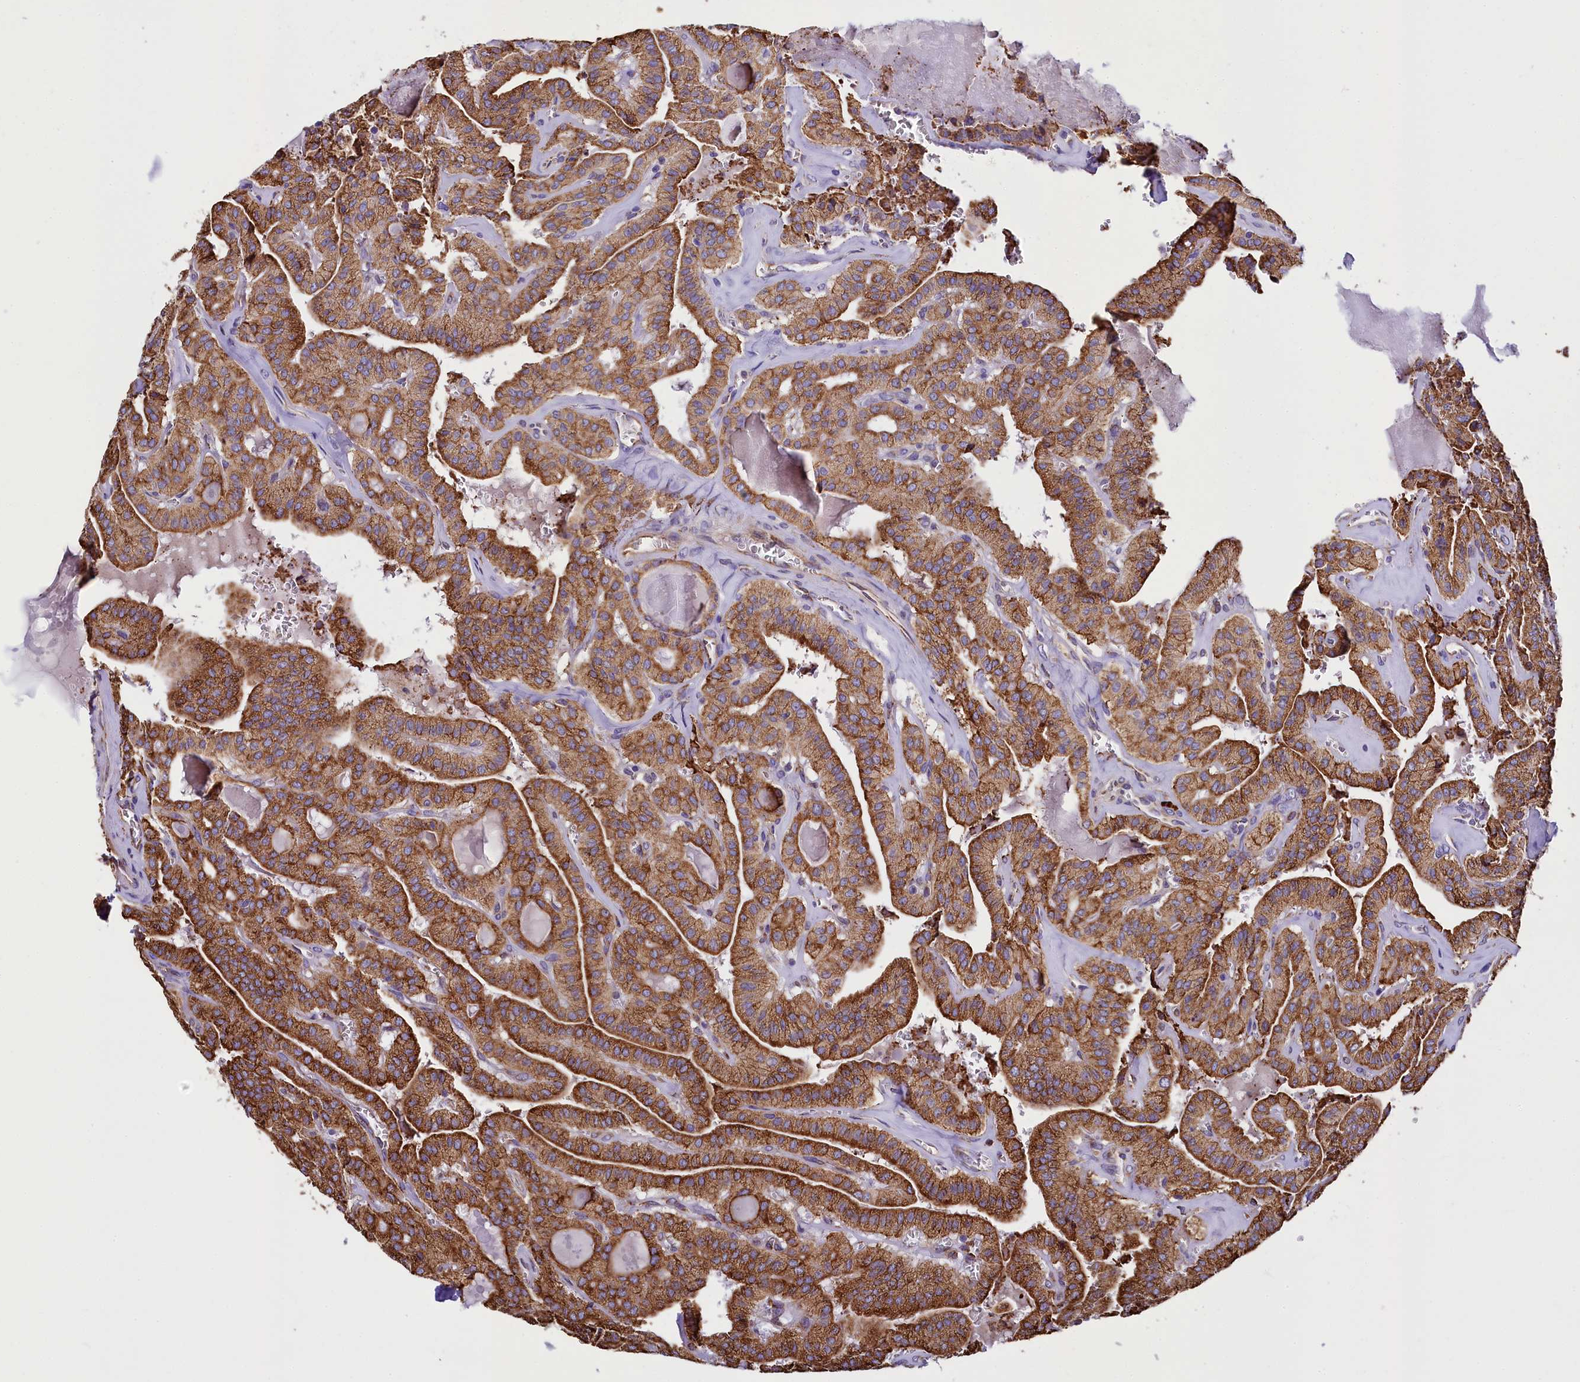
{"staining": {"intensity": "moderate", "quantity": ">75%", "location": "cytoplasmic/membranous"}, "tissue": "thyroid cancer", "cell_type": "Tumor cells", "image_type": "cancer", "snomed": [{"axis": "morphology", "description": "Papillary adenocarcinoma, NOS"}, {"axis": "topography", "description": "Thyroid gland"}], "caption": "Thyroid cancer was stained to show a protein in brown. There is medium levels of moderate cytoplasmic/membranous staining in about >75% of tumor cells.", "gene": "CAPS2", "patient": {"sex": "male", "age": 52}}